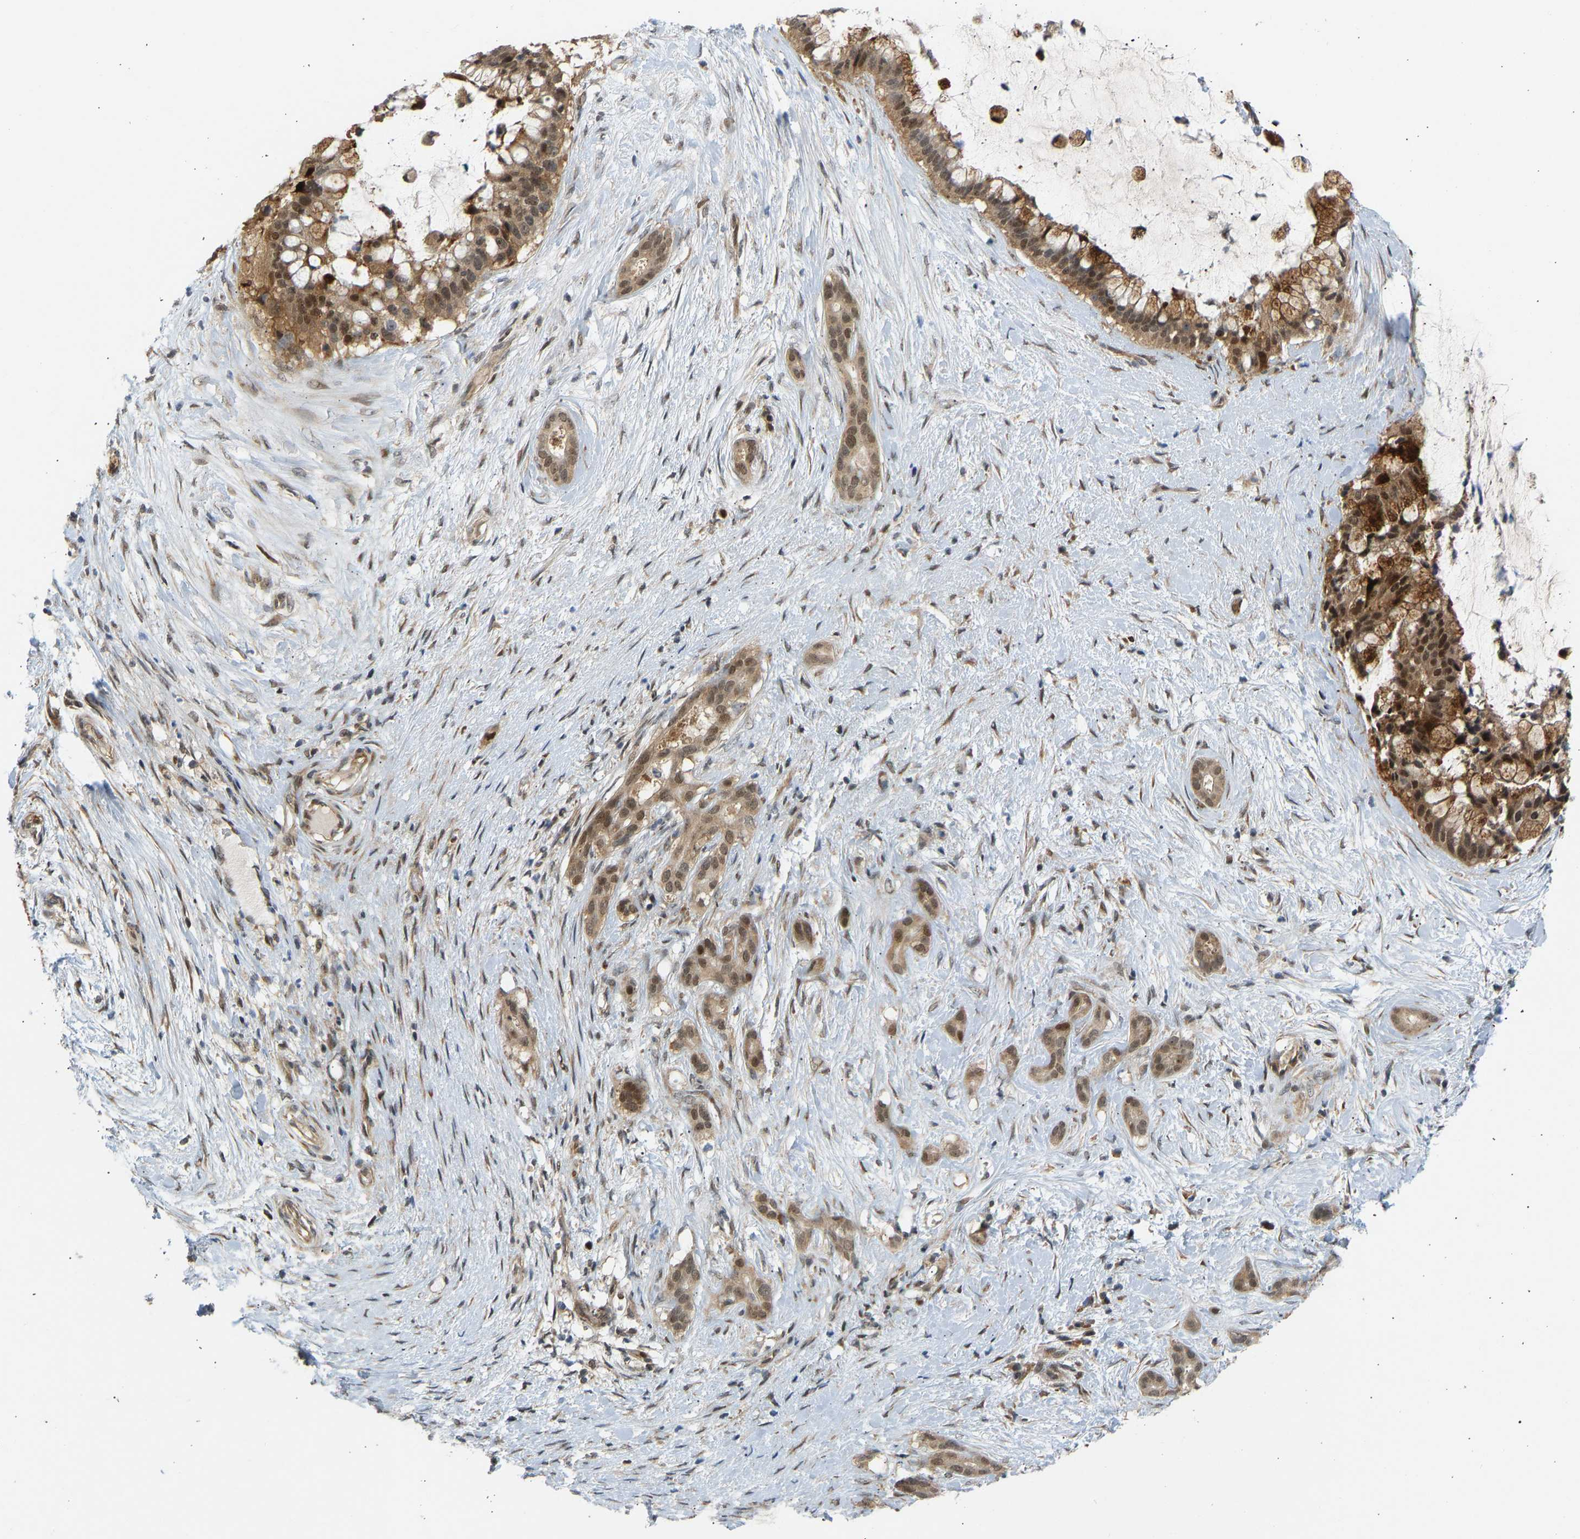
{"staining": {"intensity": "moderate", "quantity": ">75%", "location": "cytoplasmic/membranous,nuclear"}, "tissue": "pancreatic cancer", "cell_type": "Tumor cells", "image_type": "cancer", "snomed": [{"axis": "morphology", "description": "Adenocarcinoma, NOS"}, {"axis": "topography", "description": "Pancreas"}], "caption": "This histopathology image demonstrates pancreatic adenocarcinoma stained with immunohistochemistry (IHC) to label a protein in brown. The cytoplasmic/membranous and nuclear of tumor cells show moderate positivity for the protein. Nuclei are counter-stained blue.", "gene": "BAG1", "patient": {"sex": "male", "age": 41}}